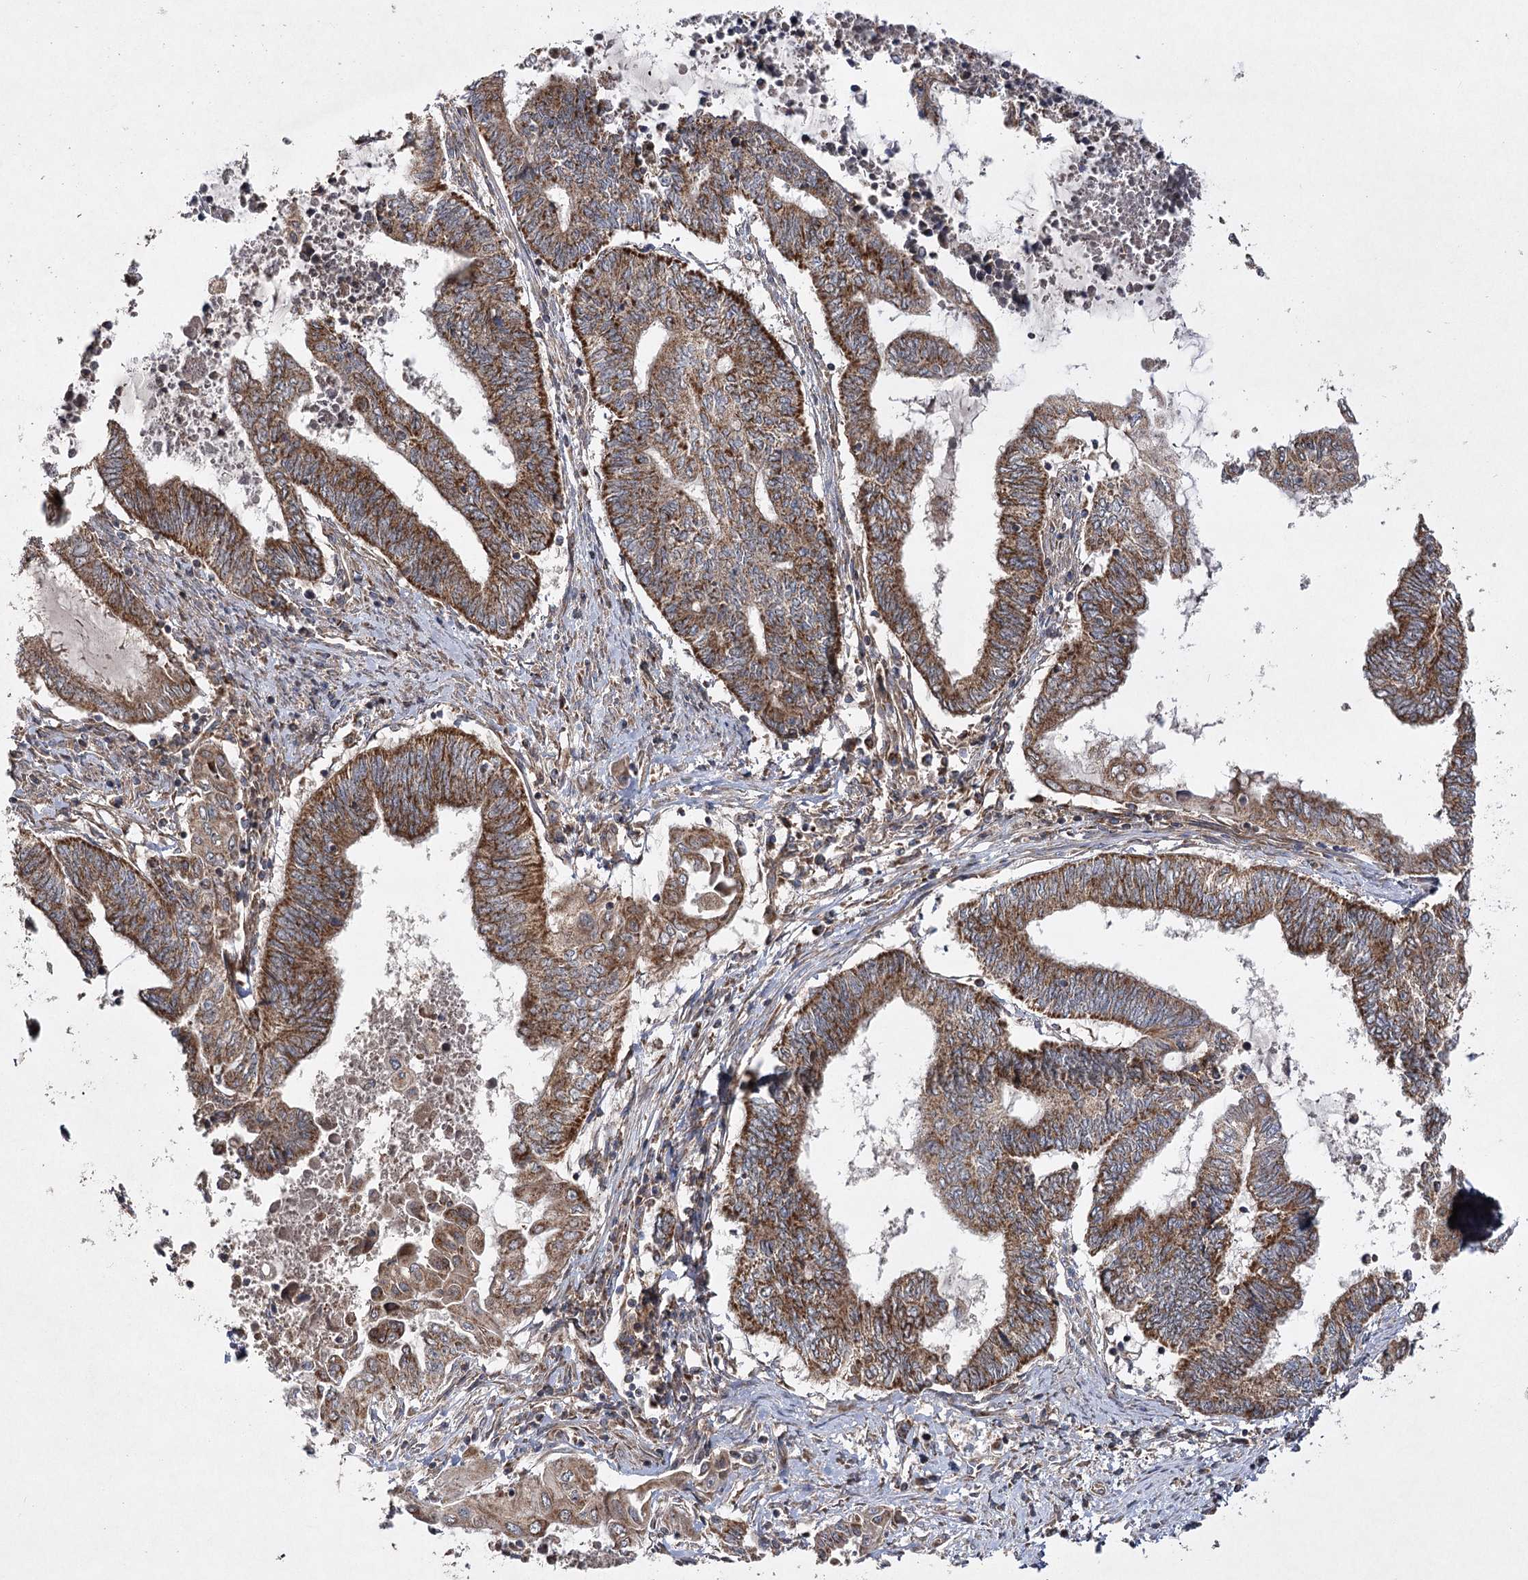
{"staining": {"intensity": "strong", "quantity": ">75%", "location": "cytoplasmic/membranous"}, "tissue": "endometrial cancer", "cell_type": "Tumor cells", "image_type": "cancer", "snomed": [{"axis": "morphology", "description": "Adenocarcinoma, NOS"}, {"axis": "topography", "description": "Uterus"}, {"axis": "topography", "description": "Endometrium"}], "caption": "Strong cytoplasmic/membranous positivity is seen in about >75% of tumor cells in endometrial adenocarcinoma.", "gene": "DNAJC13", "patient": {"sex": "female", "age": 70}}